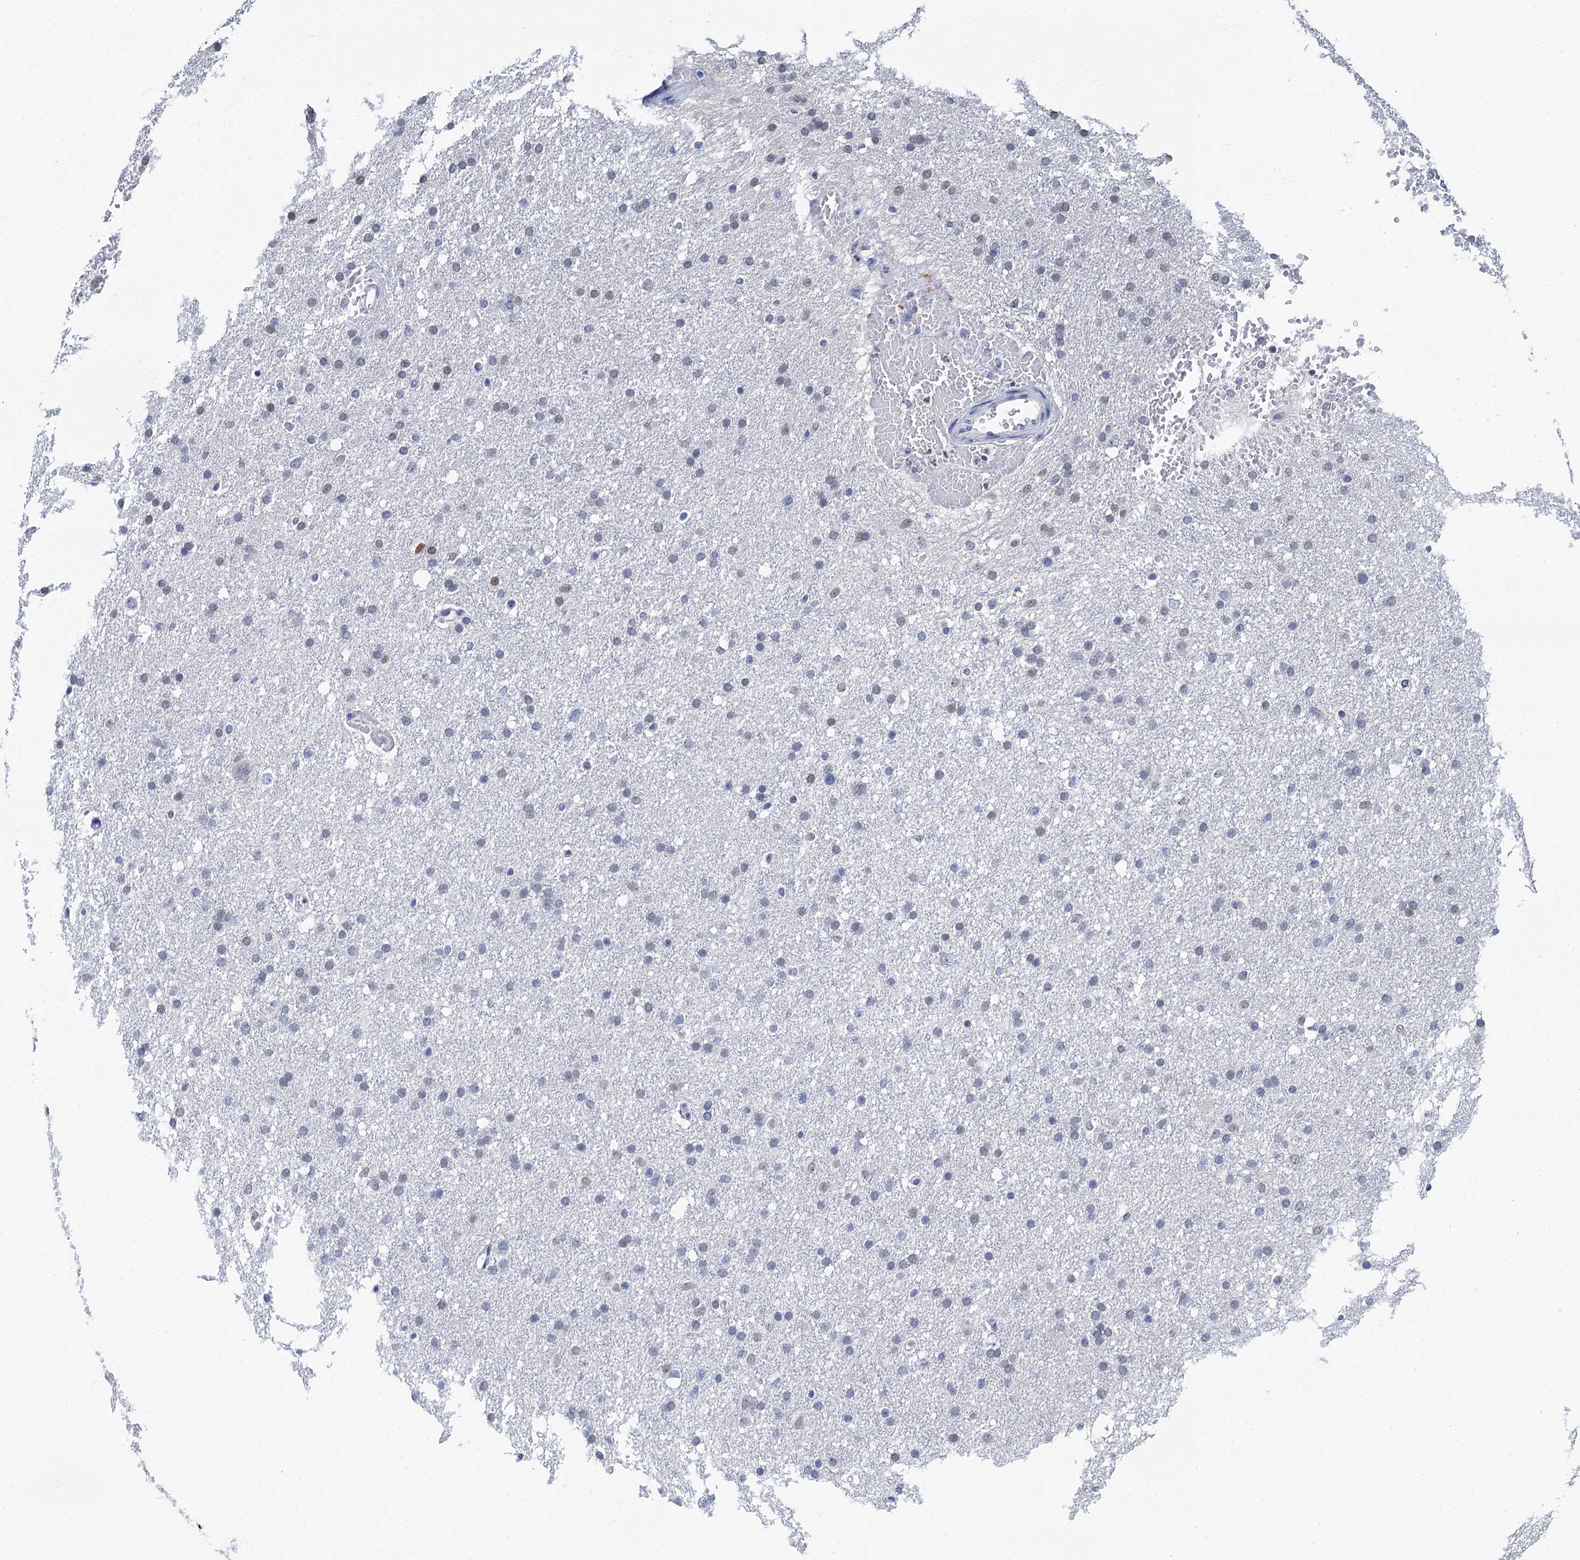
{"staining": {"intensity": "negative", "quantity": "none", "location": "none"}, "tissue": "glioma", "cell_type": "Tumor cells", "image_type": "cancer", "snomed": [{"axis": "morphology", "description": "Glioma, malignant, High grade"}, {"axis": "topography", "description": "Cerebral cortex"}], "caption": "Immunohistochemistry (IHC) histopathology image of neoplastic tissue: malignant glioma (high-grade) stained with DAB (3,3'-diaminobenzidine) displays no significant protein expression in tumor cells. The staining was performed using DAB (3,3'-diaminobenzidine) to visualize the protein expression in brown, while the nuclei were stained in blue with hematoxylin (Magnification: 20x).", "gene": "TSEN34", "patient": {"sex": "female", "age": 36}}